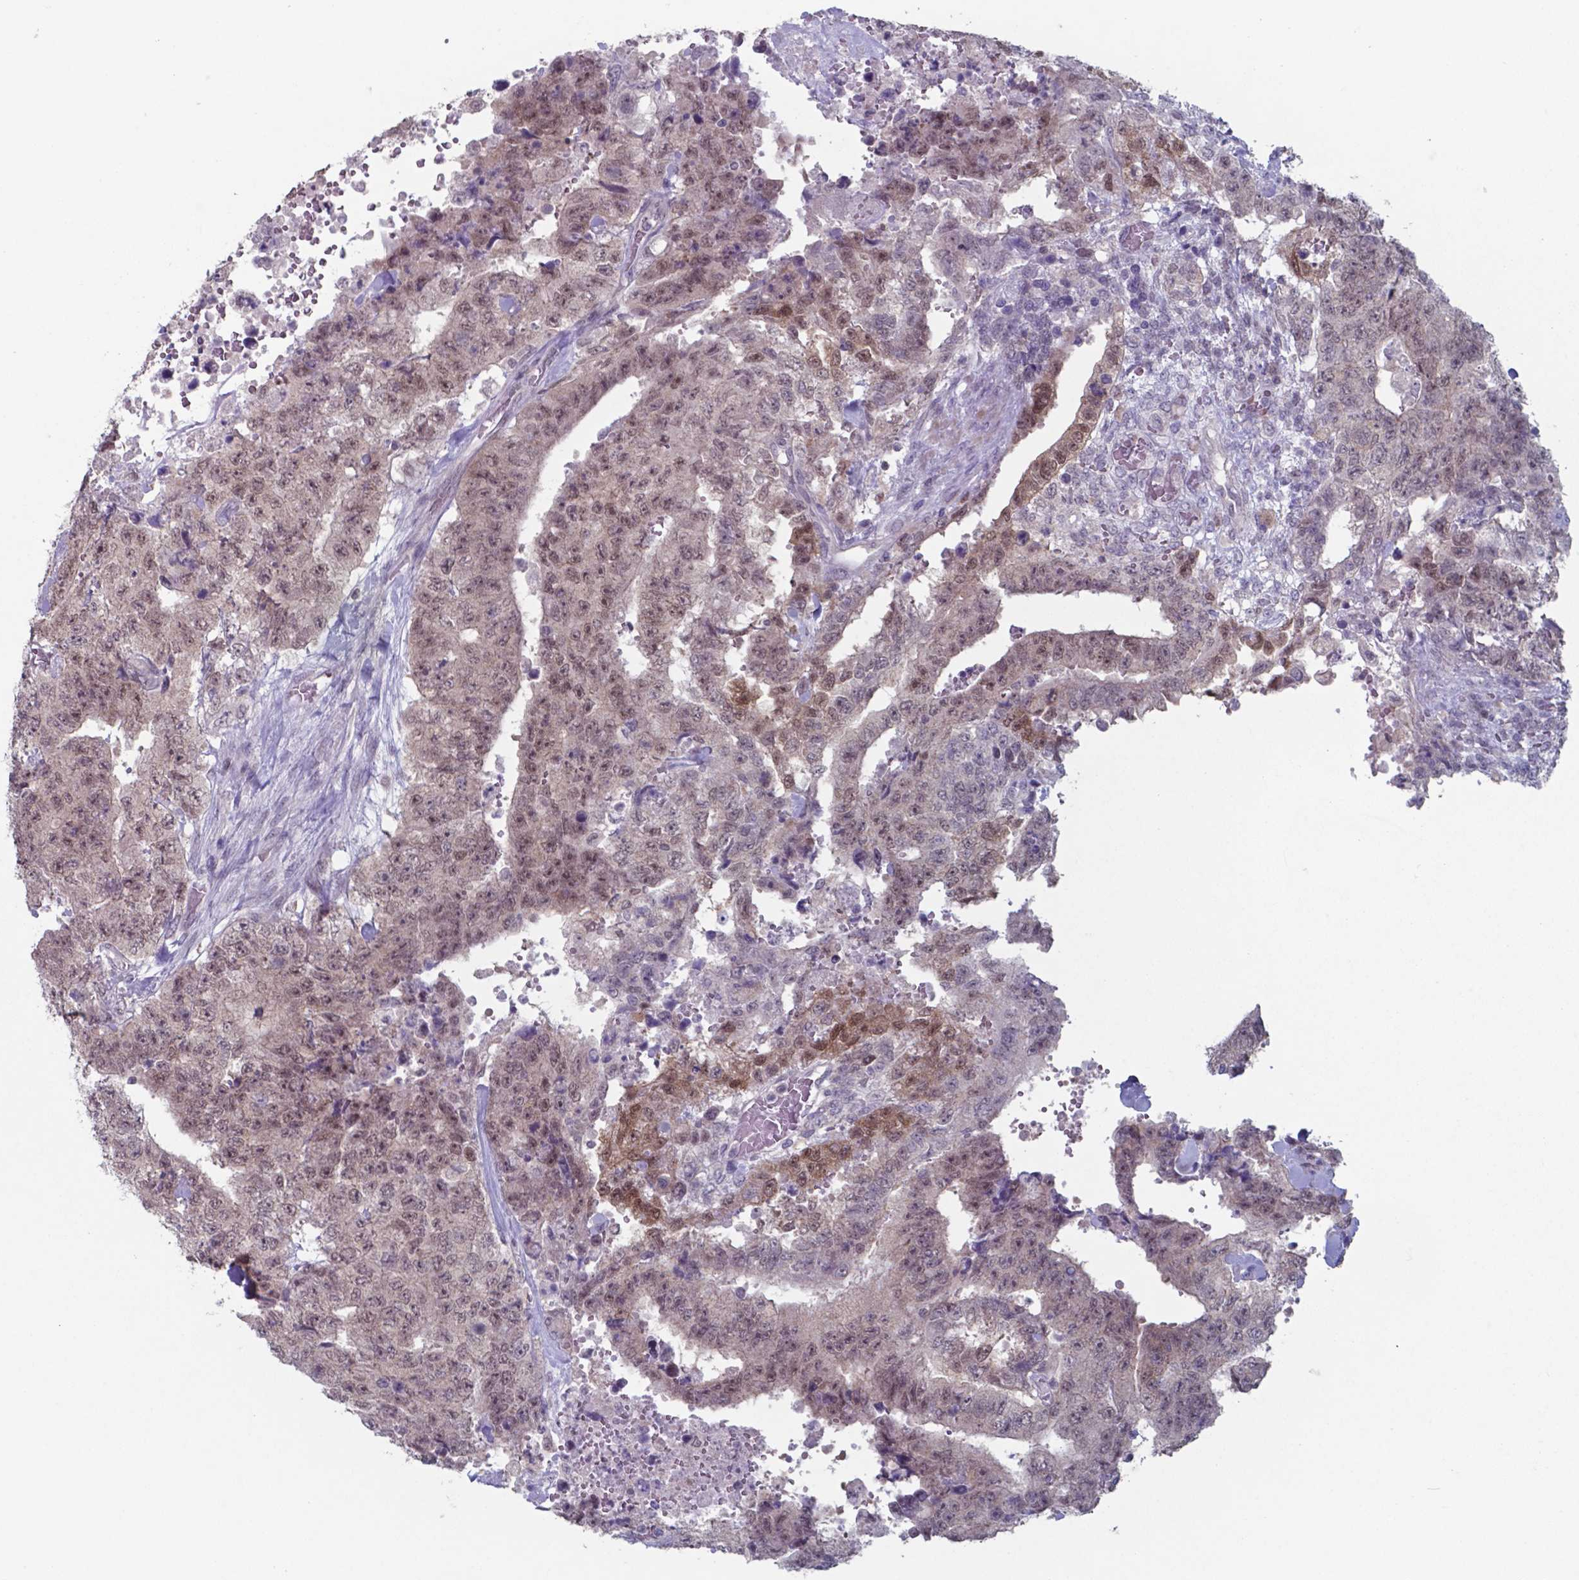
{"staining": {"intensity": "weak", "quantity": "25%-75%", "location": "nuclear"}, "tissue": "testis cancer", "cell_type": "Tumor cells", "image_type": "cancer", "snomed": [{"axis": "morphology", "description": "Carcinoma, Embryonal, NOS"}, {"axis": "topography", "description": "Testis"}], "caption": "Testis cancer tissue demonstrates weak nuclear expression in about 25%-75% of tumor cells The protein of interest is stained brown, and the nuclei are stained in blue (DAB IHC with brightfield microscopy, high magnification).", "gene": "TDP2", "patient": {"sex": "male", "age": 24}}